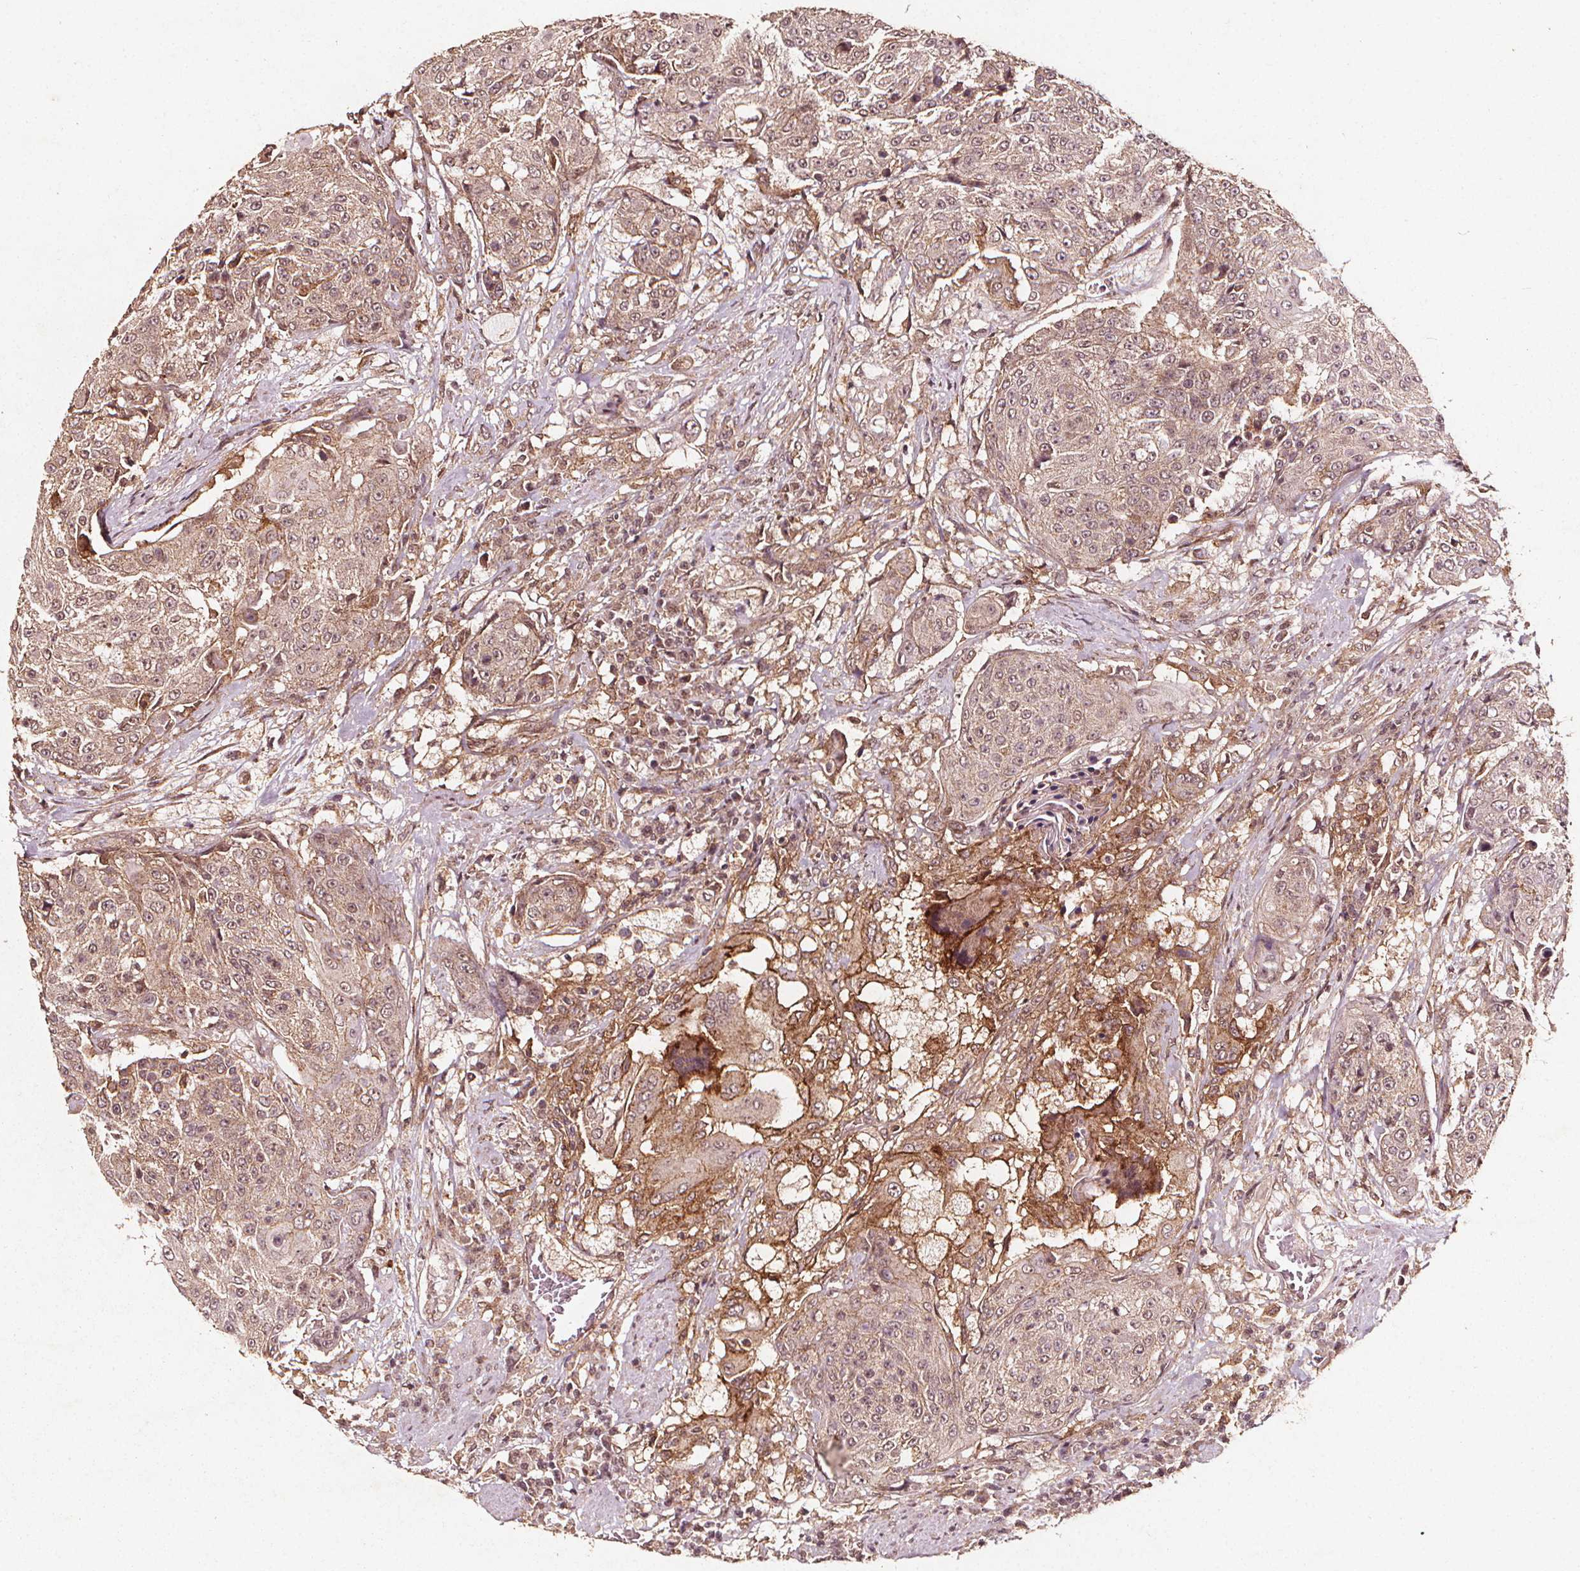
{"staining": {"intensity": "weak", "quantity": ">75%", "location": "cytoplasmic/membranous"}, "tissue": "urothelial cancer", "cell_type": "Tumor cells", "image_type": "cancer", "snomed": [{"axis": "morphology", "description": "Urothelial carcinoma, High grade"}, {"axis": "topography", "description": "Urinary bladder"}], "caption": "Tumor cells demonstrate low levels of weak cytoplasmic/membranous expression in about >75% of cells in urothelial cancer.", "gene": "ABCA1", "patient": {"sex": "female", "age": 63}}